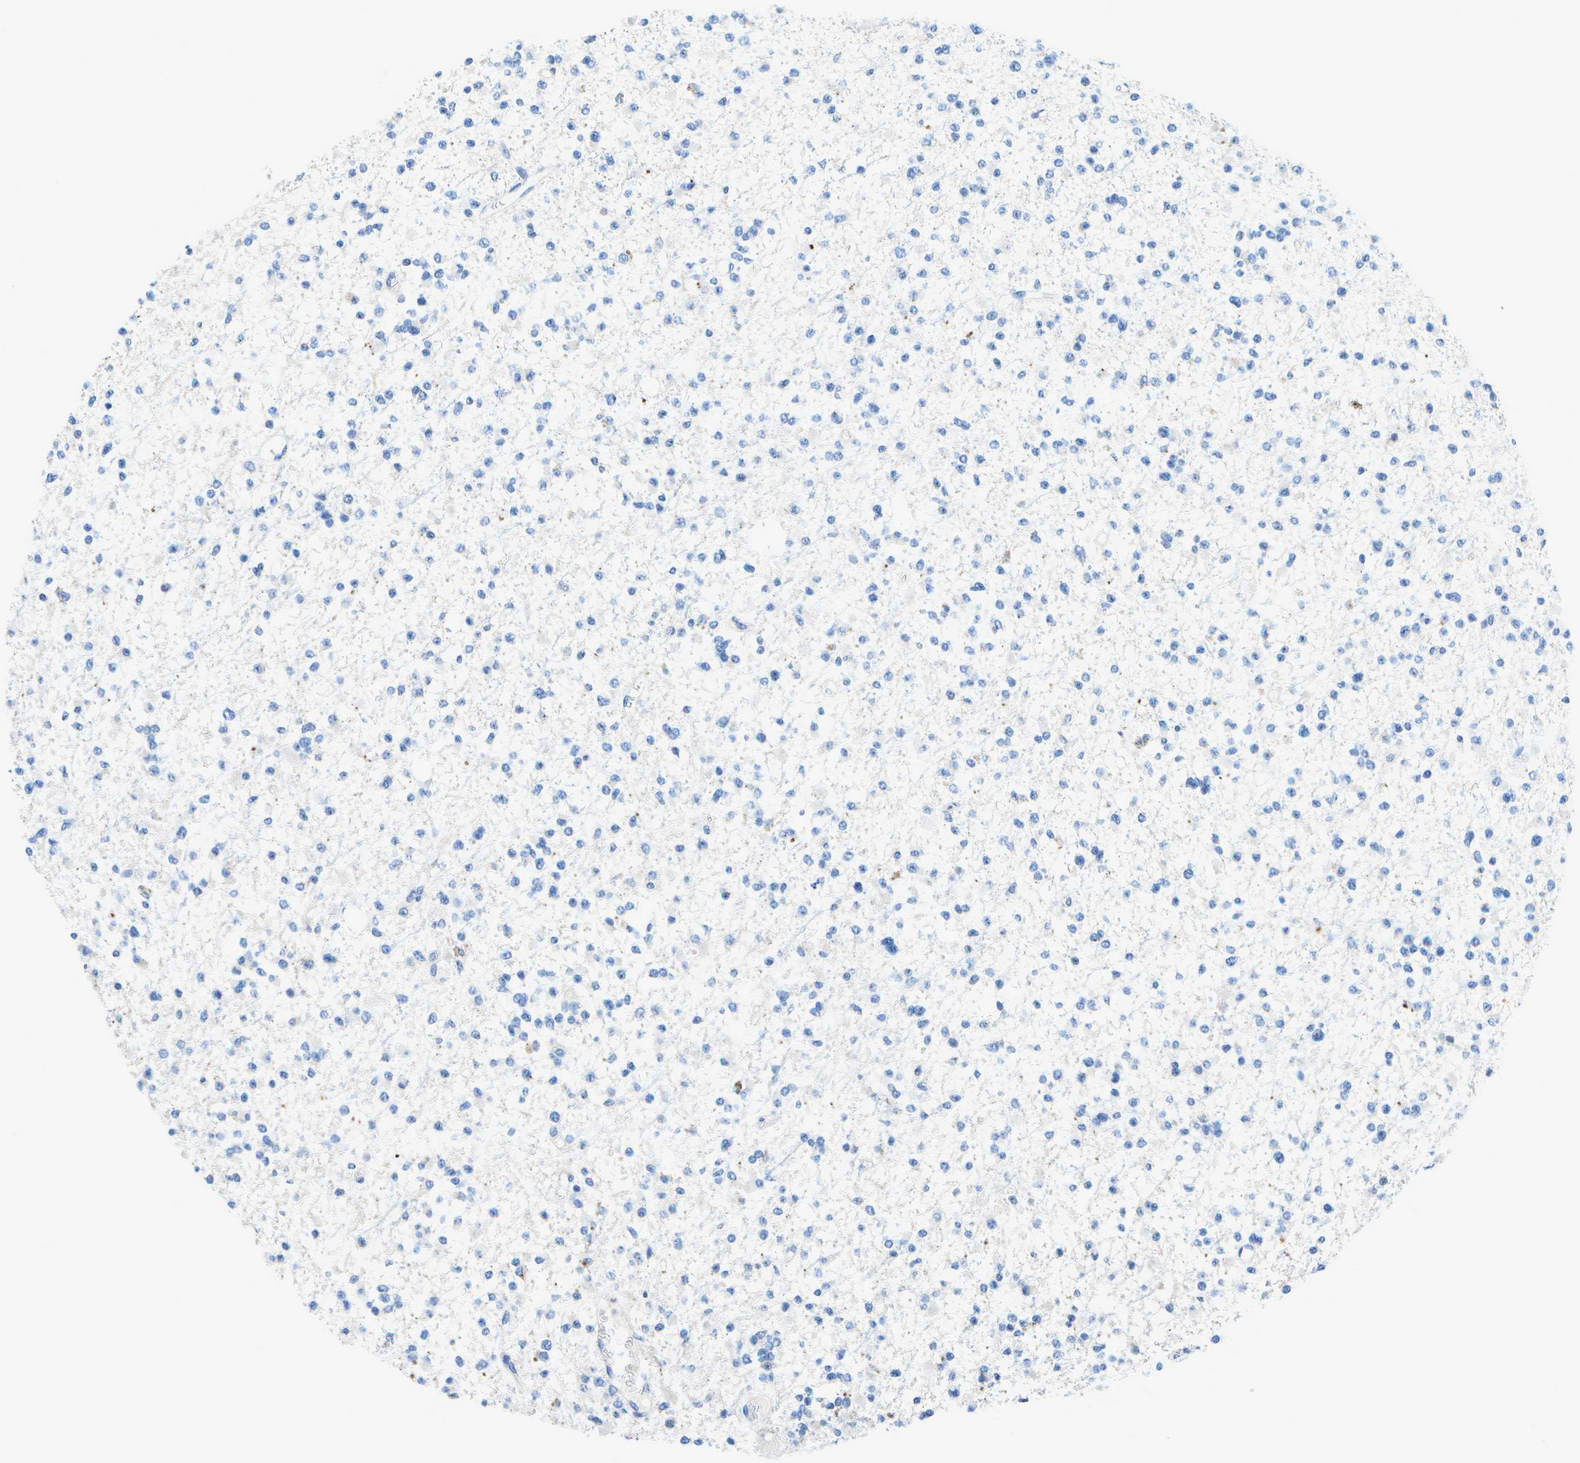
{"staining": {"intensity": "negative", "quantity": "none", "location": "none"}, "tissue": "glioma", "cell_type": "Tumor cells", "image_type": "cancer", "snomed": [{"axis": "morphology", "description": "Glioma, malignant, Low grade"}, {"axis": "topography", "description": "Brain"}], "caption": "The image displays no staining of tumor cells in glioma. (Brightfield microscopy of DAB (3,3'-diaminobenzidine) IHC at high magnification).", "gene": "DCT", "patient": {"sex": "female", "age": 22}}